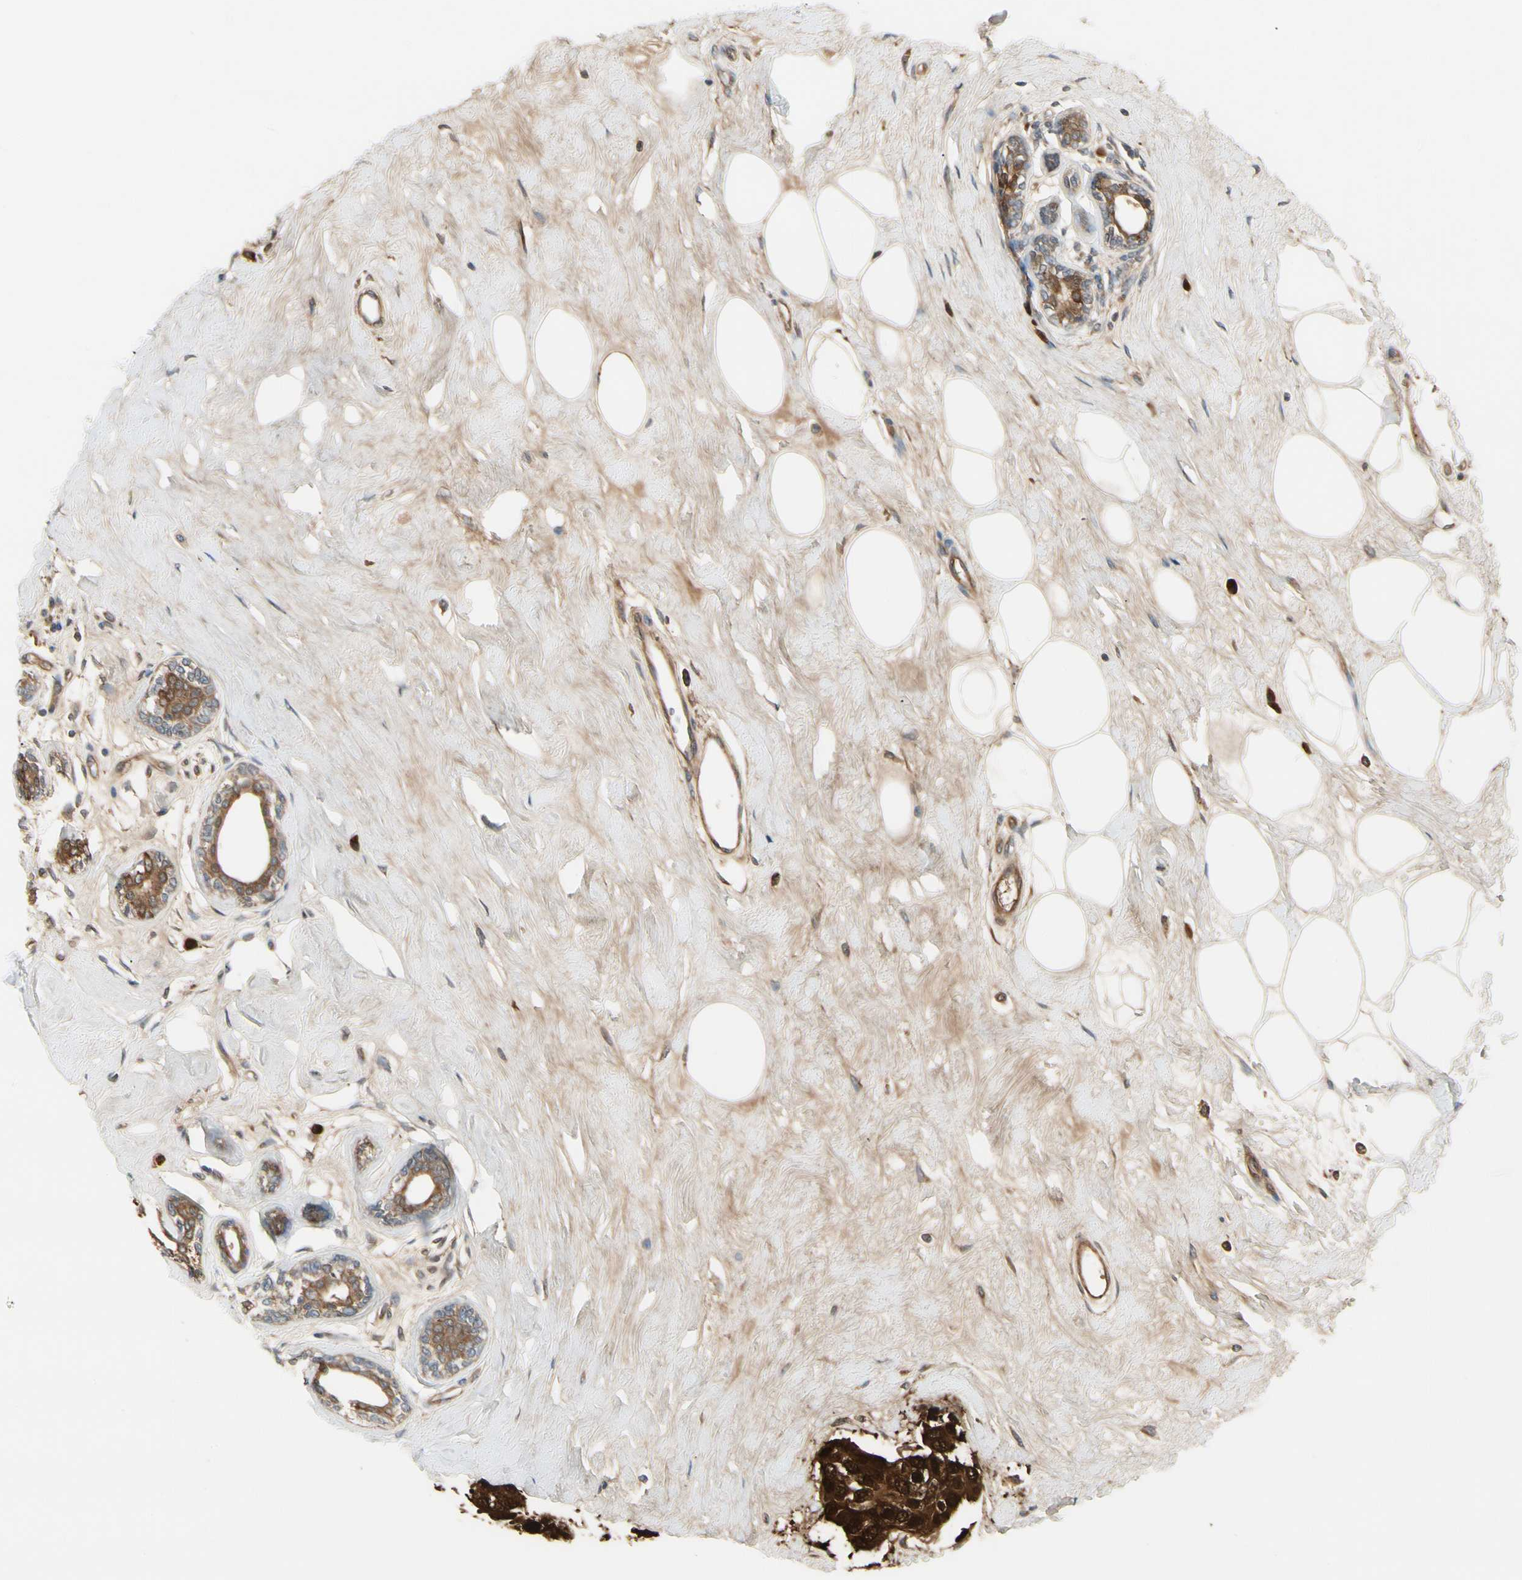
{"staining": {"intensity": "strong", "quantity": ">75%", "location": "cytoplasmic/membranous,nuclear"}, "tissue": "breast cancer", "cell_type": "Tumor cells", "image_type": "cancer", "snomed": [{"axis": "morphology", "description": "Normal tissue, NOS"}, {"axis": "morphology", "description": "Duct carcinoma"}, {"axis": "topography", "description": "Breast"}], "caption": "A brown stain highlights strong cytoplasmic/membranous and nuclear staining of a protein in human invasive ductal carcinoma (breast) tumor cells. The staining was performed using DAB (3,3'-diaminobenzidine), with brown indicating positive protein expression. Nuclei are stained blue with hematoxylin.", "gene": "NME1-NME2", "patient": {"sex": "female", "age": 39}}